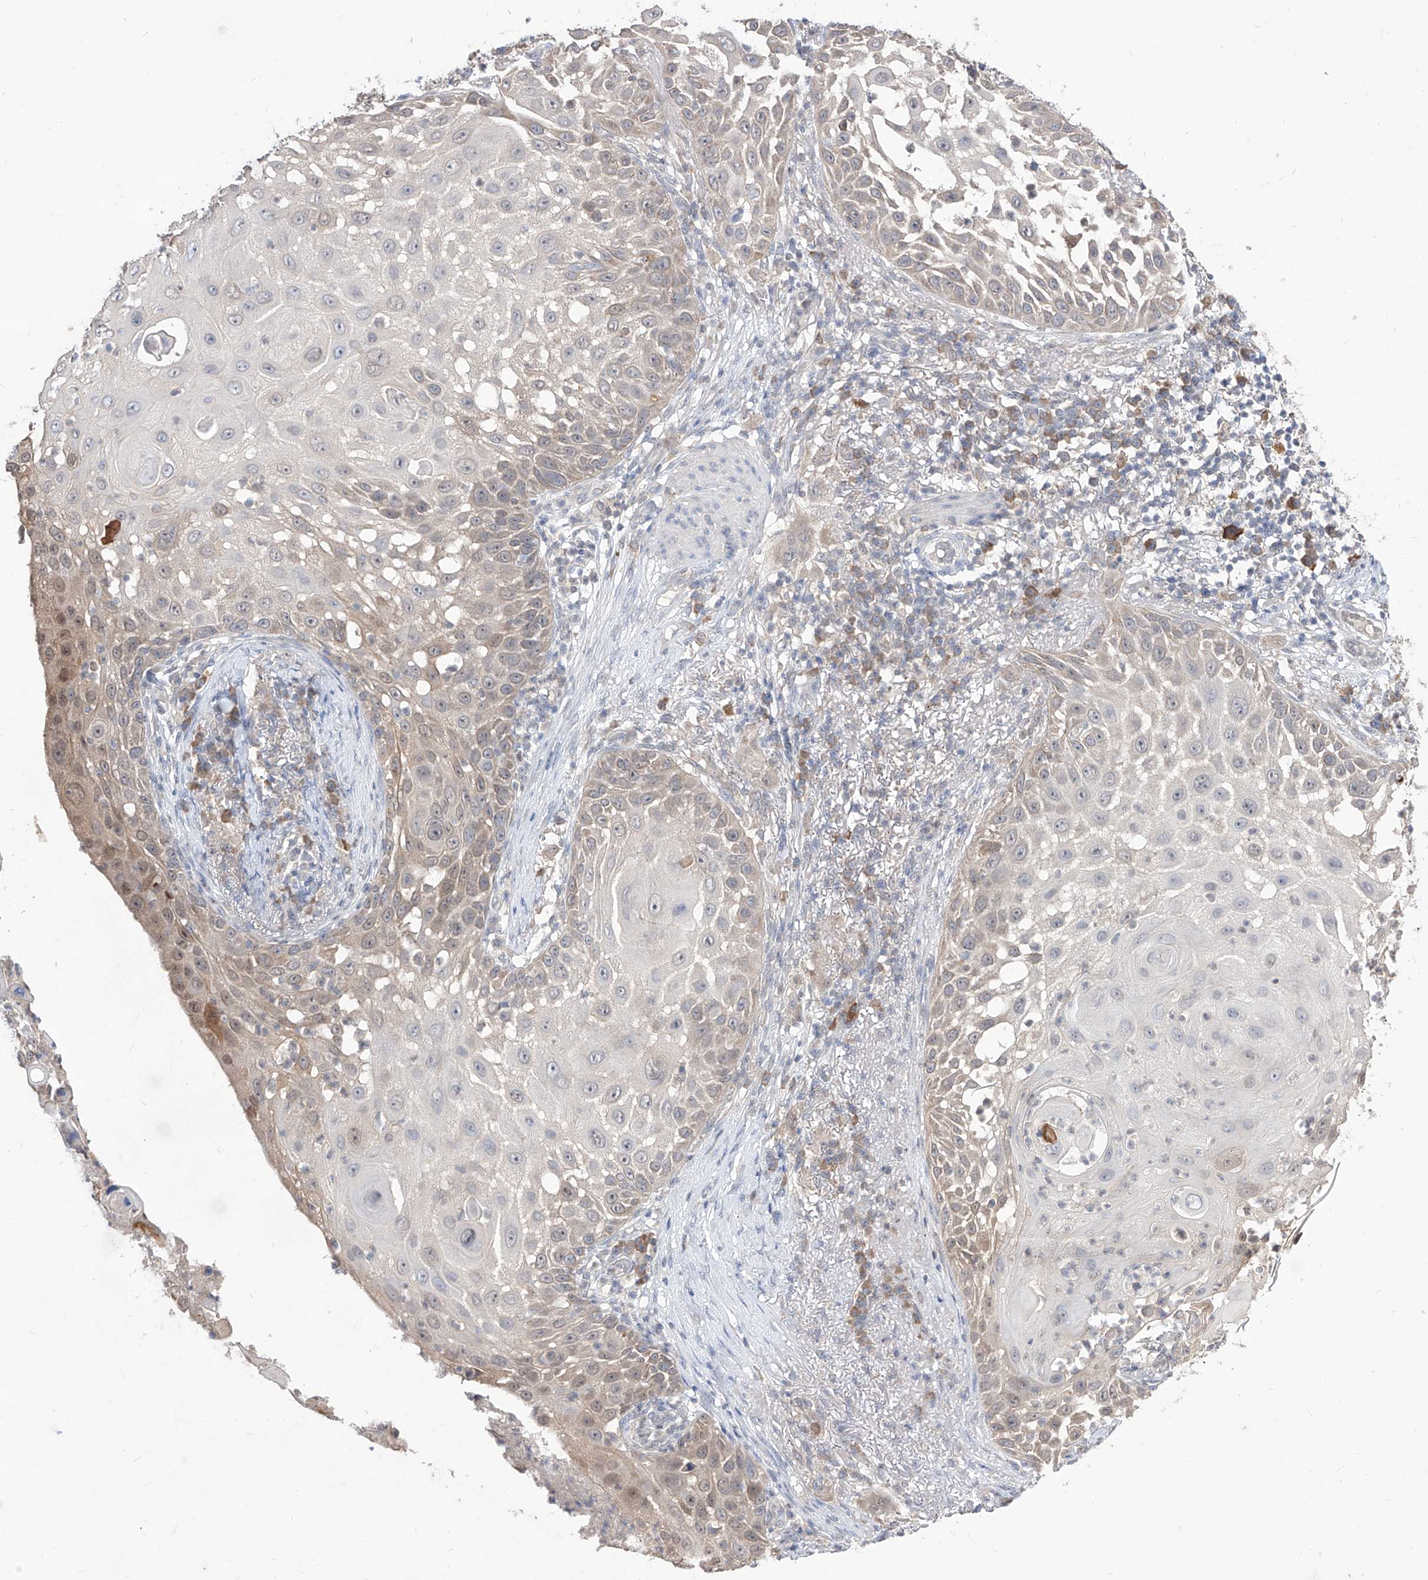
{"staining": {"intensity": "weak", "quantity": "25%-75%", "location": "cytoplasmic/membranous"}, "tissue": "skin cancer", "cell_type": "Tumor cells", "image_type": "cancer", "snomed": [{"axis": "morphology", "description": "Squamous cell carcinoma, NOS"}, {"axis": "topography", "description": "Skin"}], "caption": "Skin cancer (squamous cell carcinoma) stained with immunohistochemistry (IHC) exhibits weak cytoplasmic/membranous positivity in approximately 25%-75% of tumor cells.", "gene": "BROX", "patient": {"sex": "female", "age": 44}}